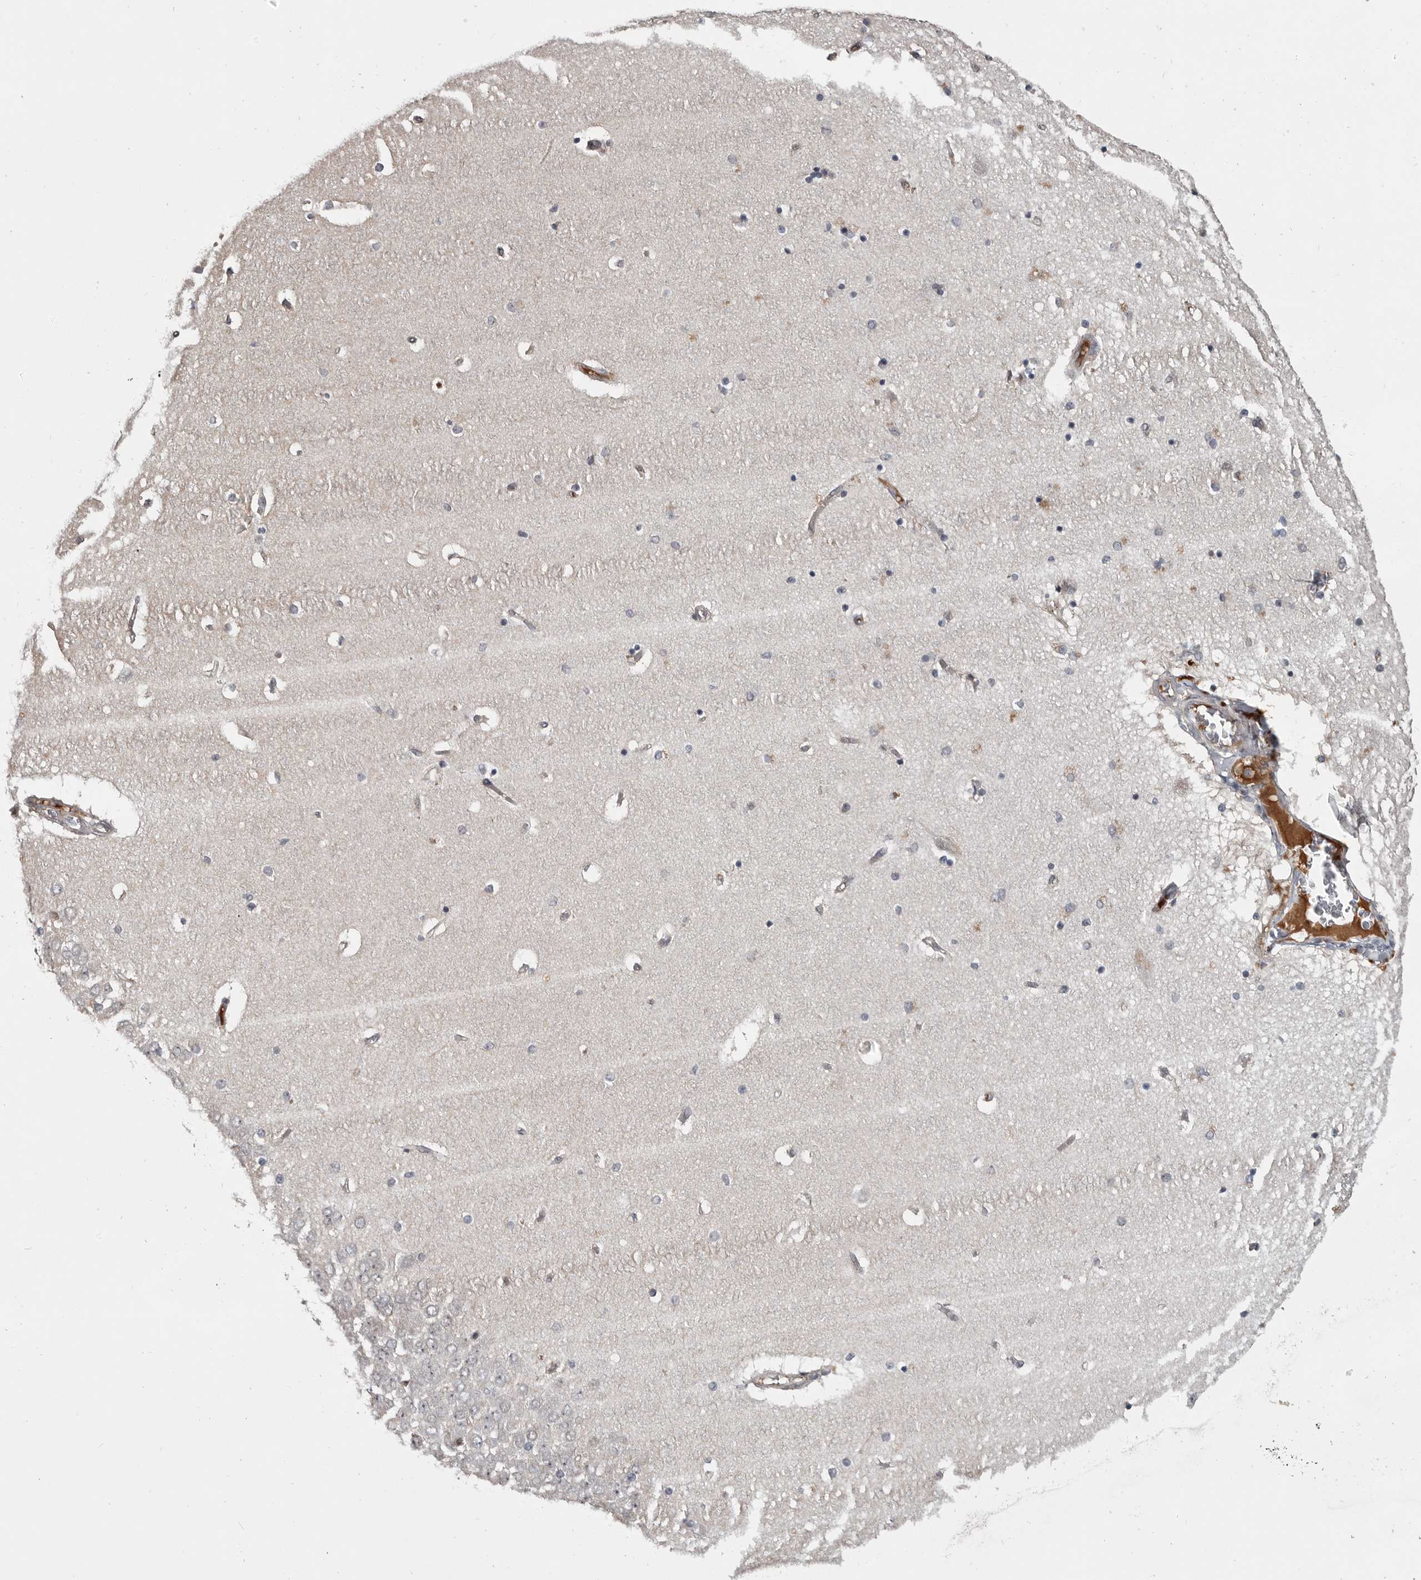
{"staining": {"intensity": "negative", "quantity": "none", "location": "none"}, "tissue": "hippocampus", "cell_type": "Glial cells", "image_type": "normal", "snomed": [{"axis": "morphology", "description": "Normal tissue, NOS"}, {"axis": "topography", "description": "Hippocampus"}], "caption": "This is an IHC photomicrograph of benign human hippocampus. There is no positivity in glial cells.", "gene": "ZNF277", "patient": {"sex": "female", "age": 54}}